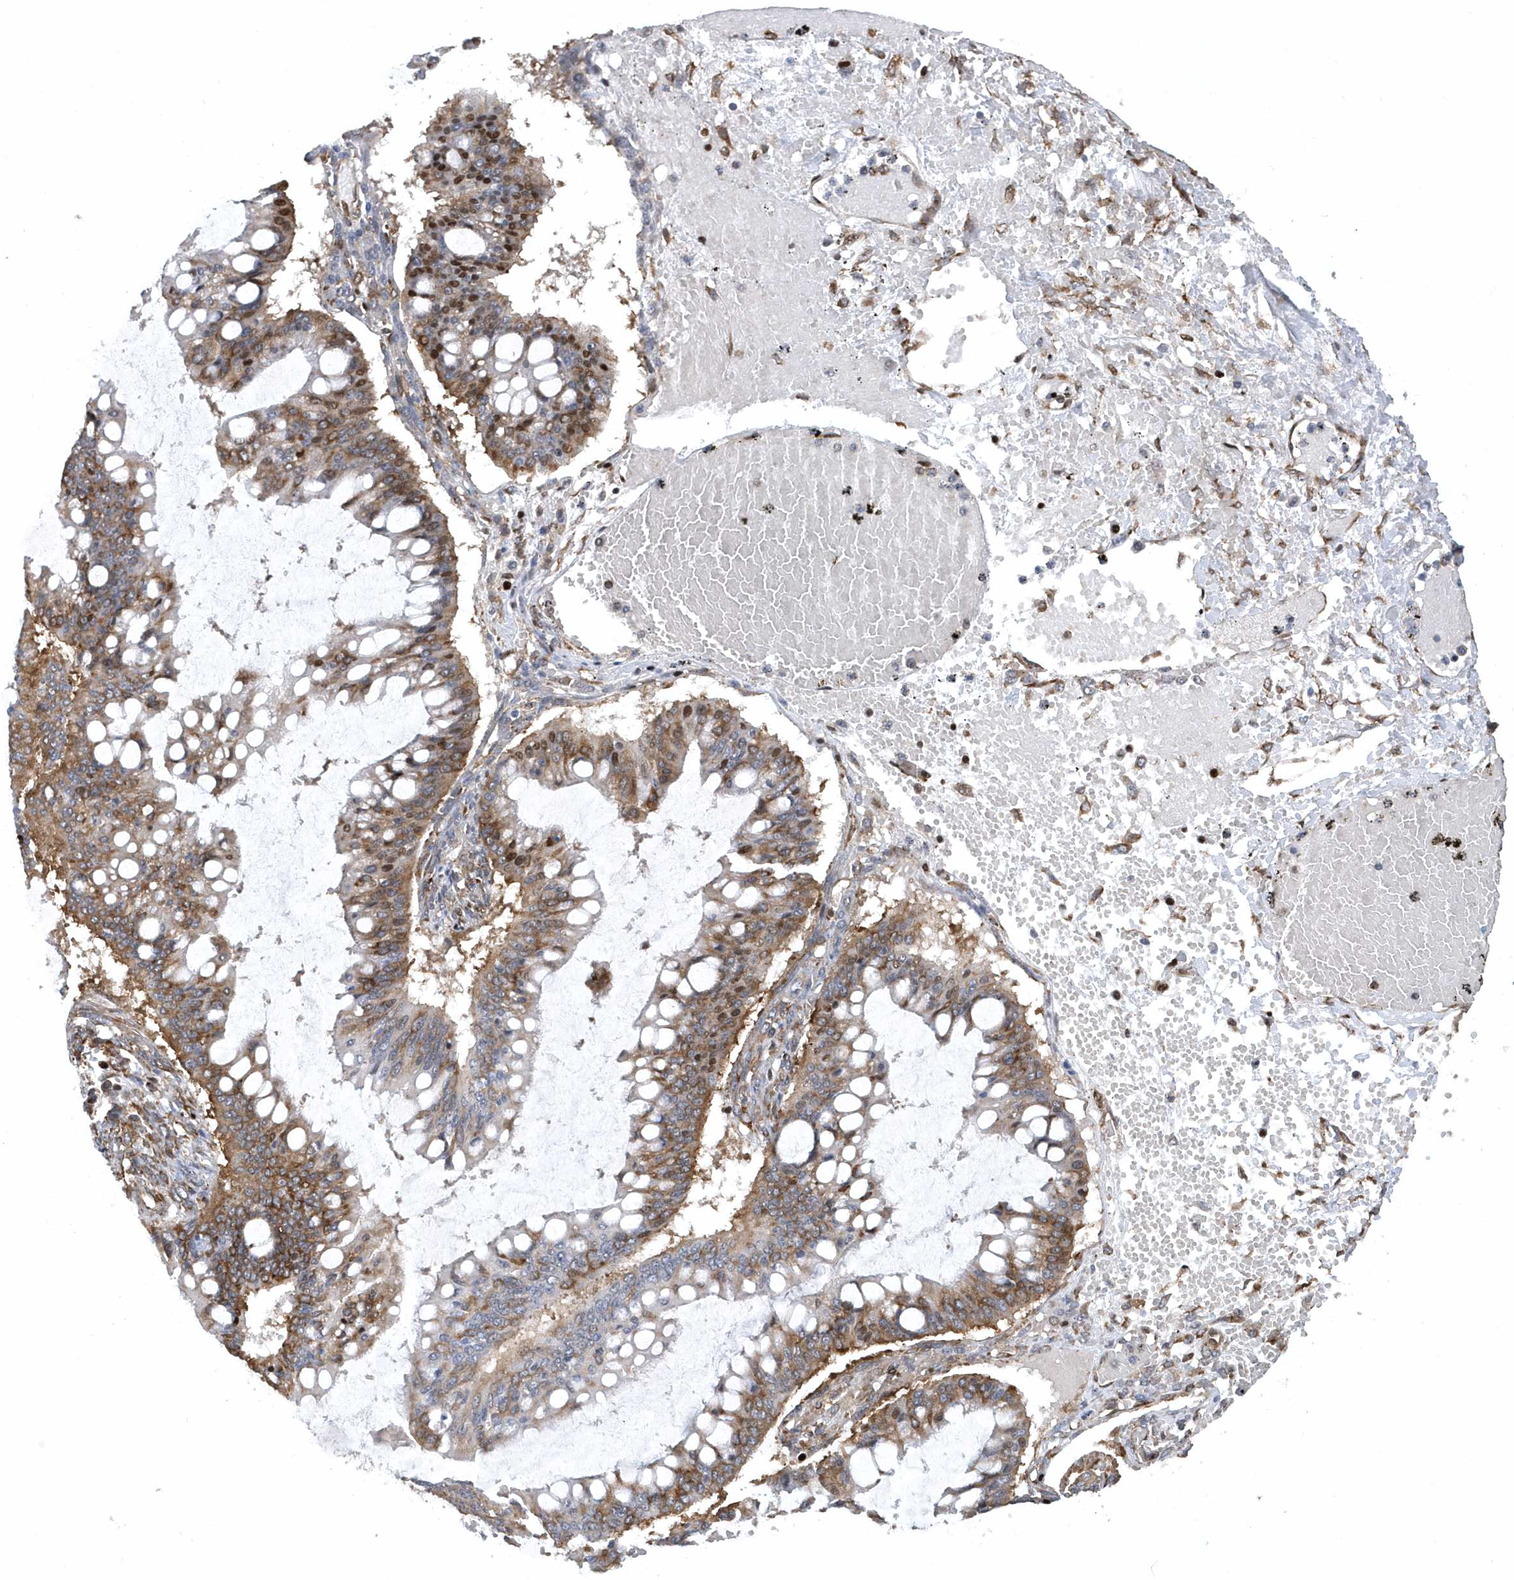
{"staining": {"intensity": "moderate", "quantity": "25%-75%", "location": "cytoplasmic/membranous"}, "tissue": "ovarian cancer", "cell_type": "Tumor cells", "image_type": "cancer", "snomed": [{"axis": "morphology", "description": "Cystadenocarcinoma, mucinous, NOS"}, {"axis": "topography", "description": "Ovary"}], "caption": "Mucinous cystadenocarcinoma (ovarian) was stained to show a protein in brown. There is medium levels of moderate cytoplasmic/membranous expression in about 25%-75% of tumor cells. (DAB IHC, brown staining for protein, blue staining for nuclei).", "gene": "PHF1", "patient": {"sex": "female", "age": 73}}